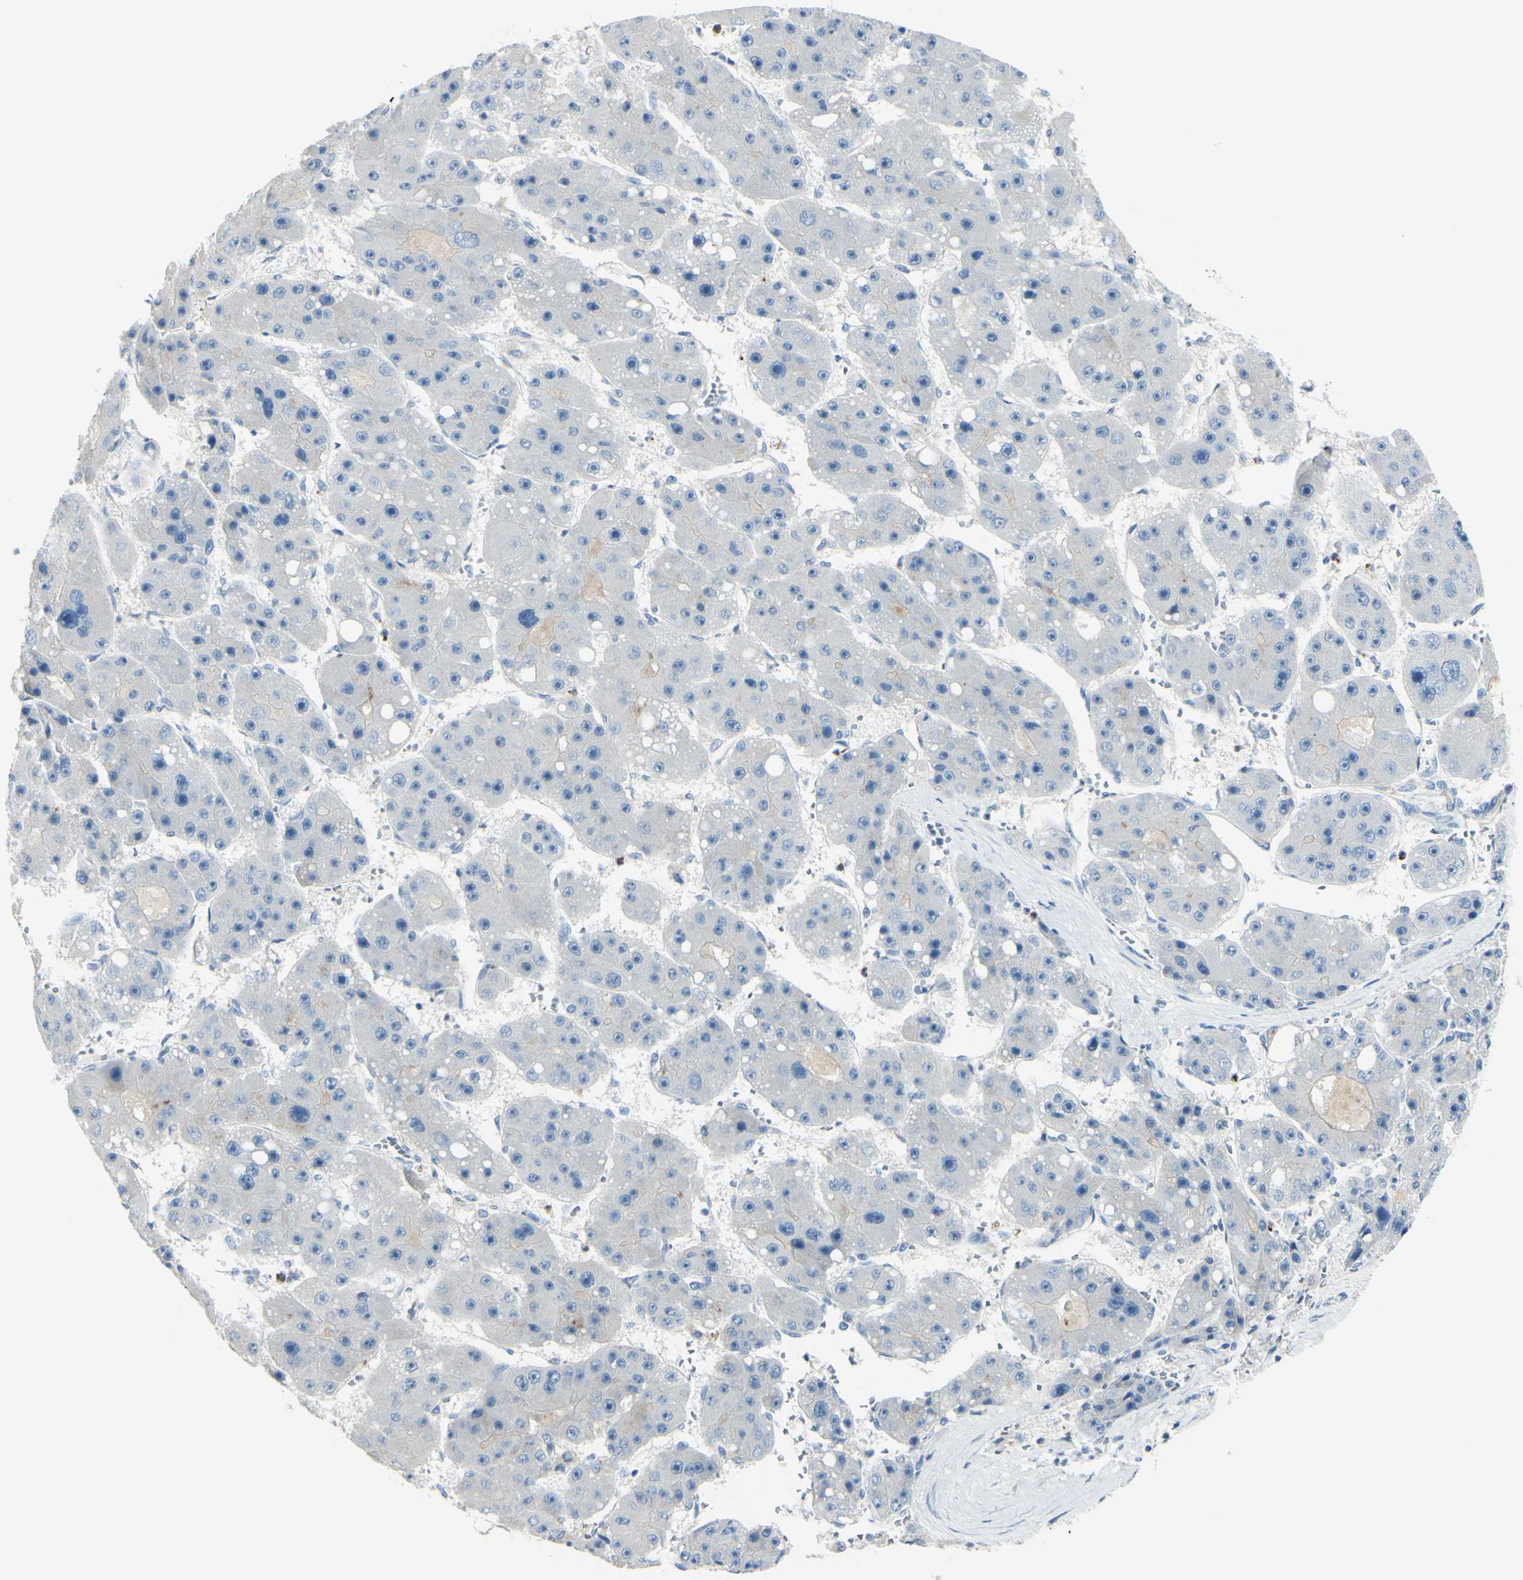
{"staining": {"intensity": "weak", "quantity": "<25%", "location": "cytoplasmic/membranous"}, "tissue": "liver cancer", "cell_type": "Tumor cells", "image_type": "cancer", "snomed": [{"axis": "morphology", "description": "Carcinoma, Hepatocellular, NOS"}, {"axis": "topography", "description": "Liver"}], "caption": "A histopathology image of human liver hepatocellular carcinoma is negative for staining in tumor cells.", "gene": "ZNF557", "patient": {"sex": "female", "age": 61}}